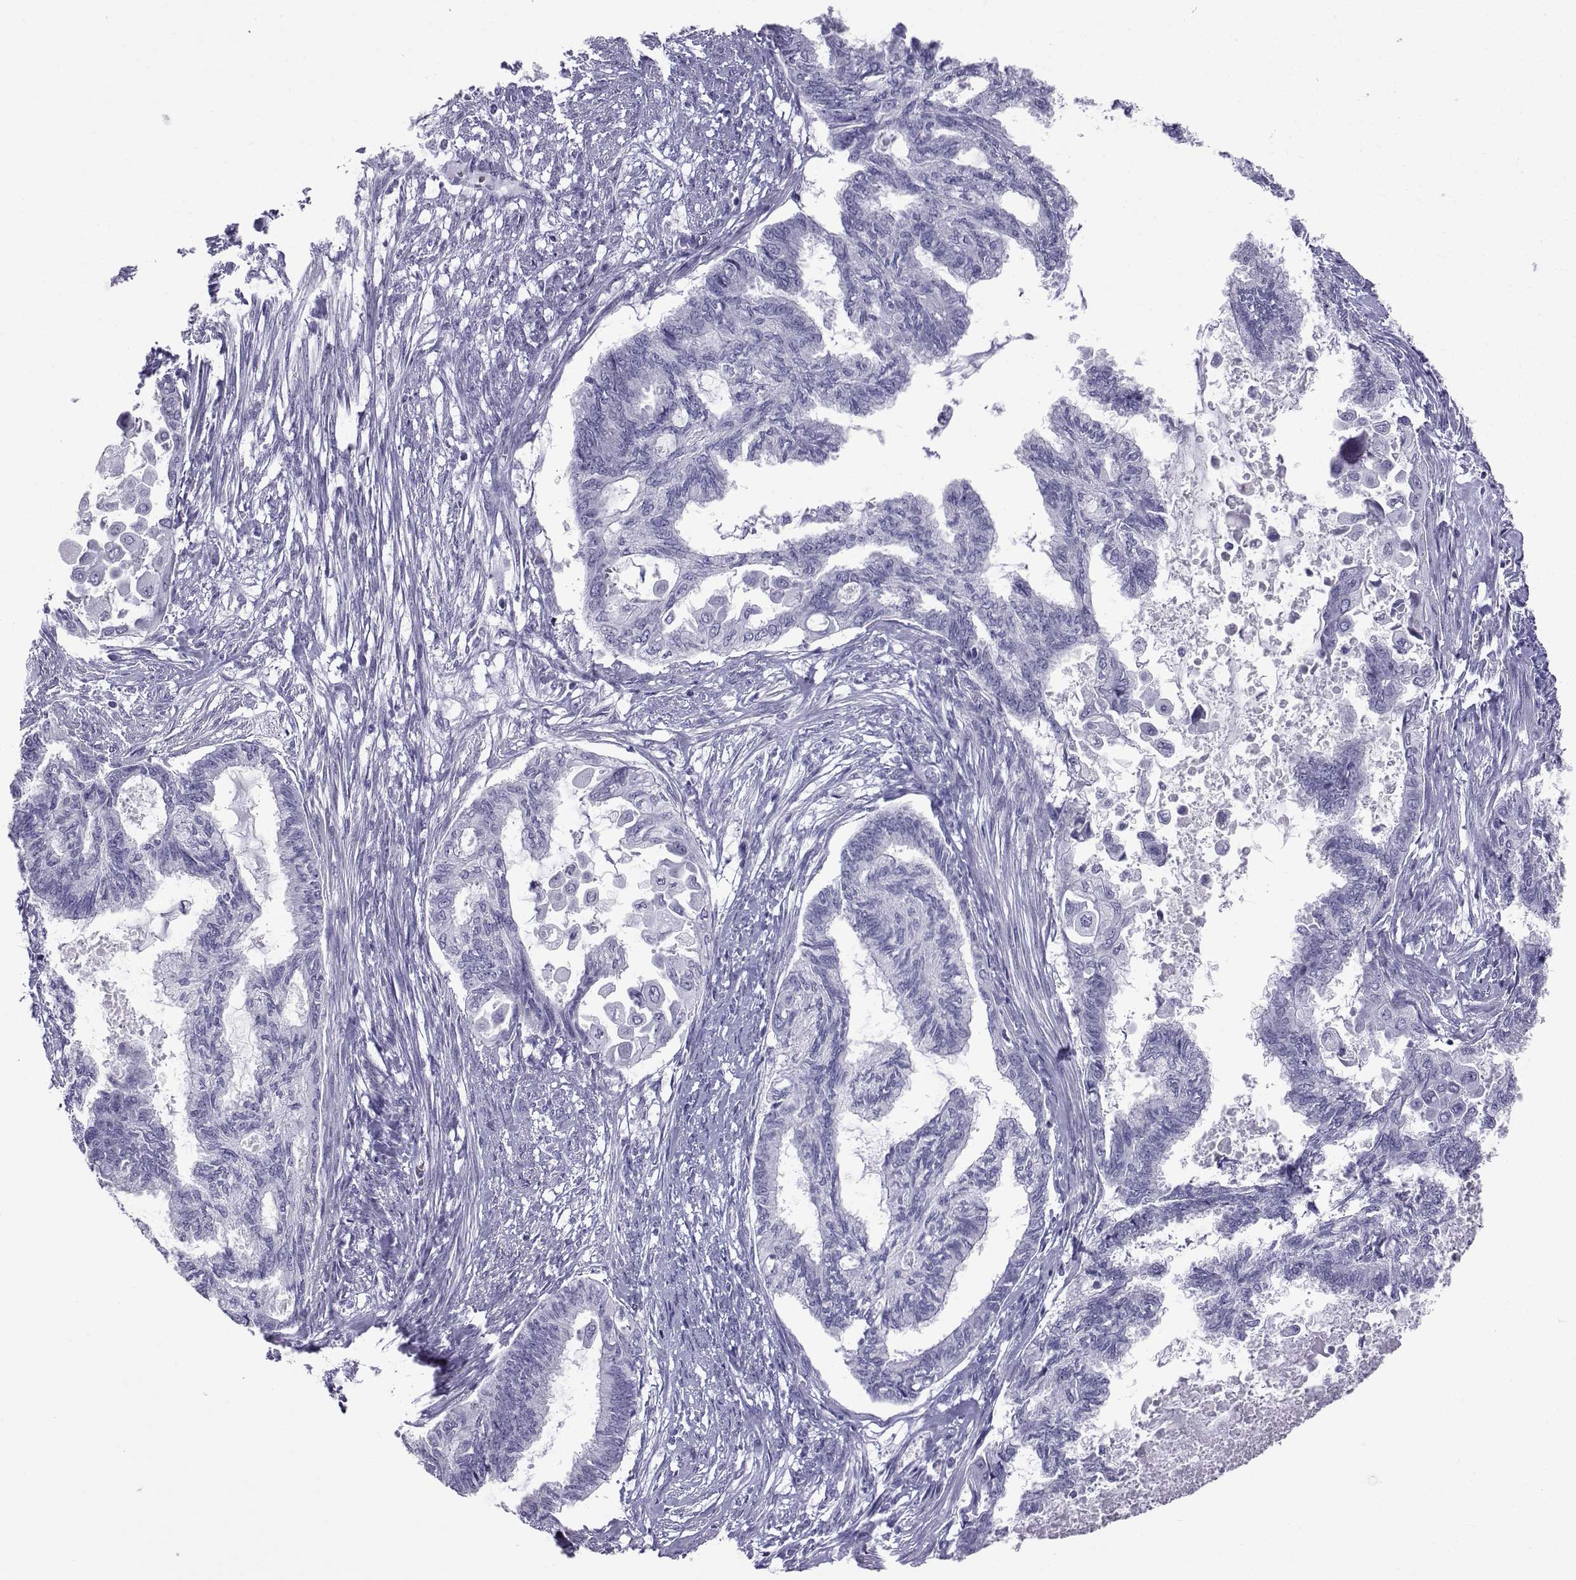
{"staining": {"intensity": "negative", "quantity": "none", "location": "none"}, "tissue": "endometrial cancer", "cell_type": "Tumor cells", "image_type": "cancer", "snomed": [{"axis": "morphology", "description": "Adenocarcinoma, NOS"}, {"axis": "topography", "description": "Endometrium"}], "caption": "A histopathology image of endometrial adenocarcinoma stained for a protein reveals no brown staining in tumor cells. (Immunohistochemistry (ihc), brightfield microscopy, high magnification).", "gene": "ACTL7A", "patient": {"sex": "female", "age": 86}}